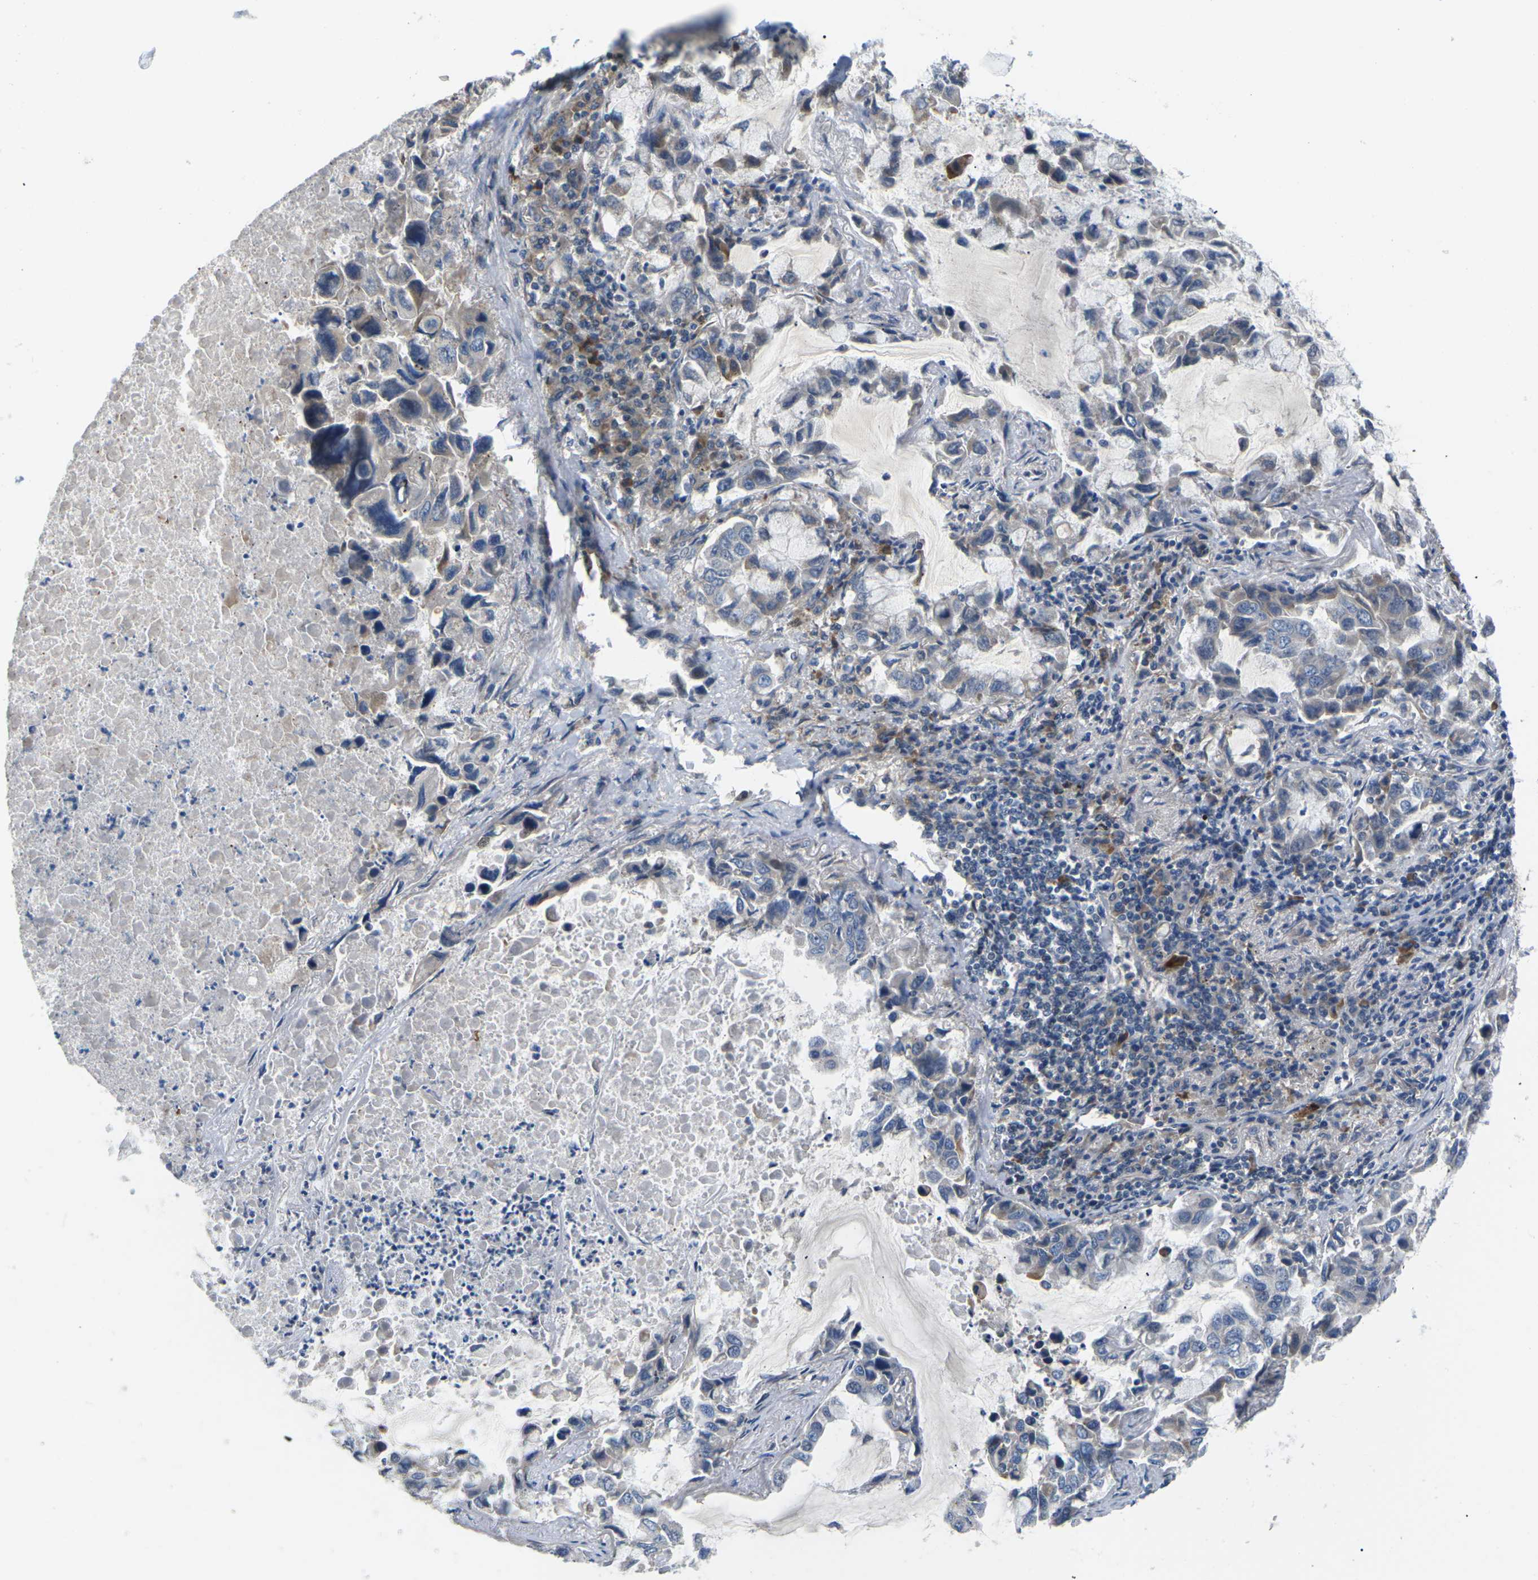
{"staining": {"intensity": "weak", "quantity": "<25%", "location": "cytoplasmic/membranous"}, "tissue": "lung cancer", "cell_type": "Tumor cells", "image_type": "cancer", "snomed": [{"axis": "morphology", "description": "Adenocarcinoma, NOS"}, {"axis": "topography", "description": "Lung"}], "caption": "A photomicrograph of human lung cancer is negative for staining in tumor cells.", "gene": "ERBB4", "patient": {"sex": "male", "age": 64}}